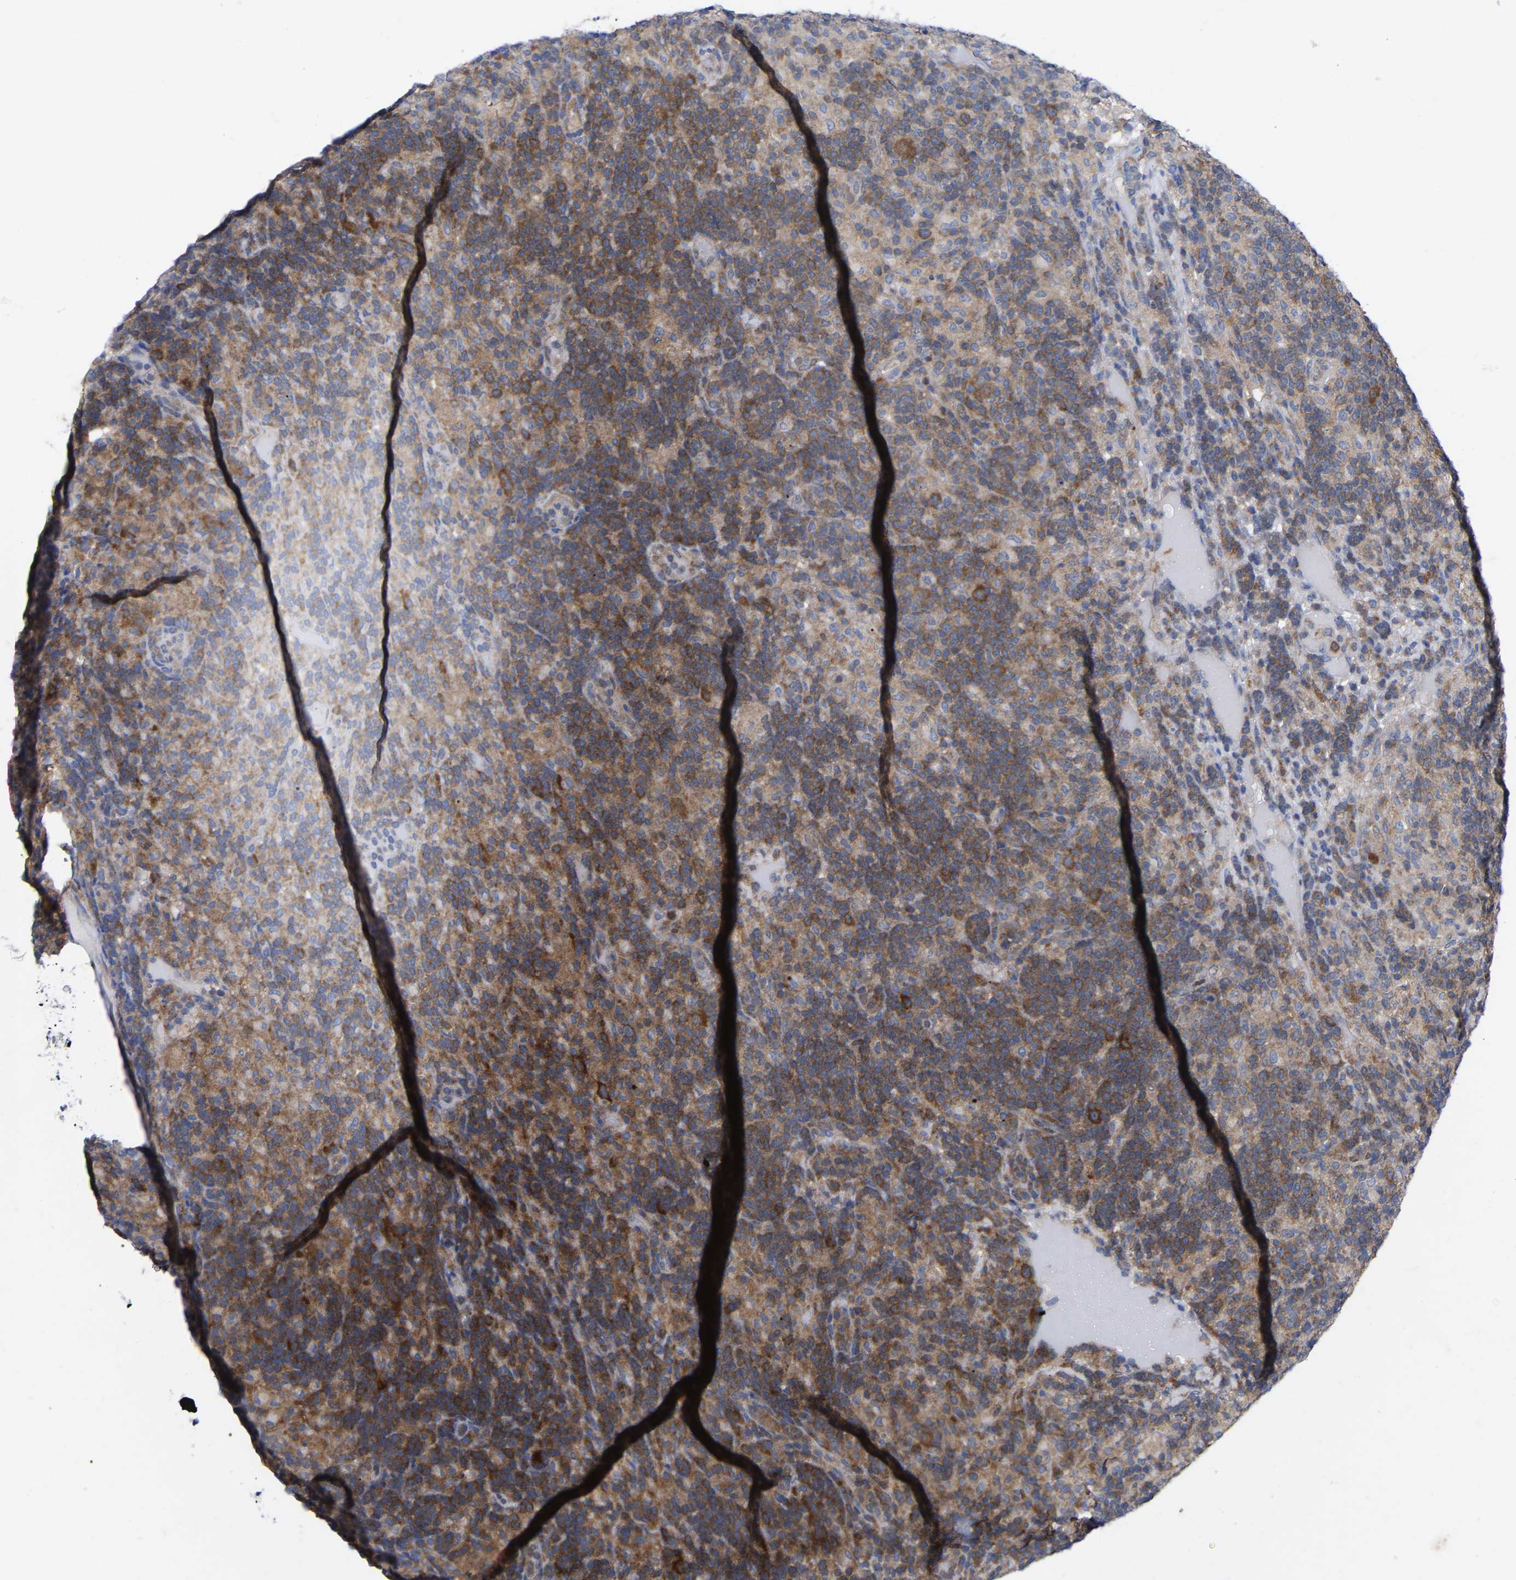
{"staining": {"intensity": "strong", "quantity": "25%-75%", "location": "cytoplasmic/membranous"}, "tissue": "lymphoma", "cell_type": "Tumor cells", "image_type": "cancer", "snomed": [{"axis": "morphology", "description": "Hodgkin's disease, NOS"}, {"axis": "topography", "description": "Lymph node"}], "caption": "Hodgkin's disease stained with a brown dye shows strong cytoplasmic/membranous positive positivity in approximately 25%-75% of tumor cells.", "gene": "TCP1", "patient": {"sex": "male", "age": 70}}